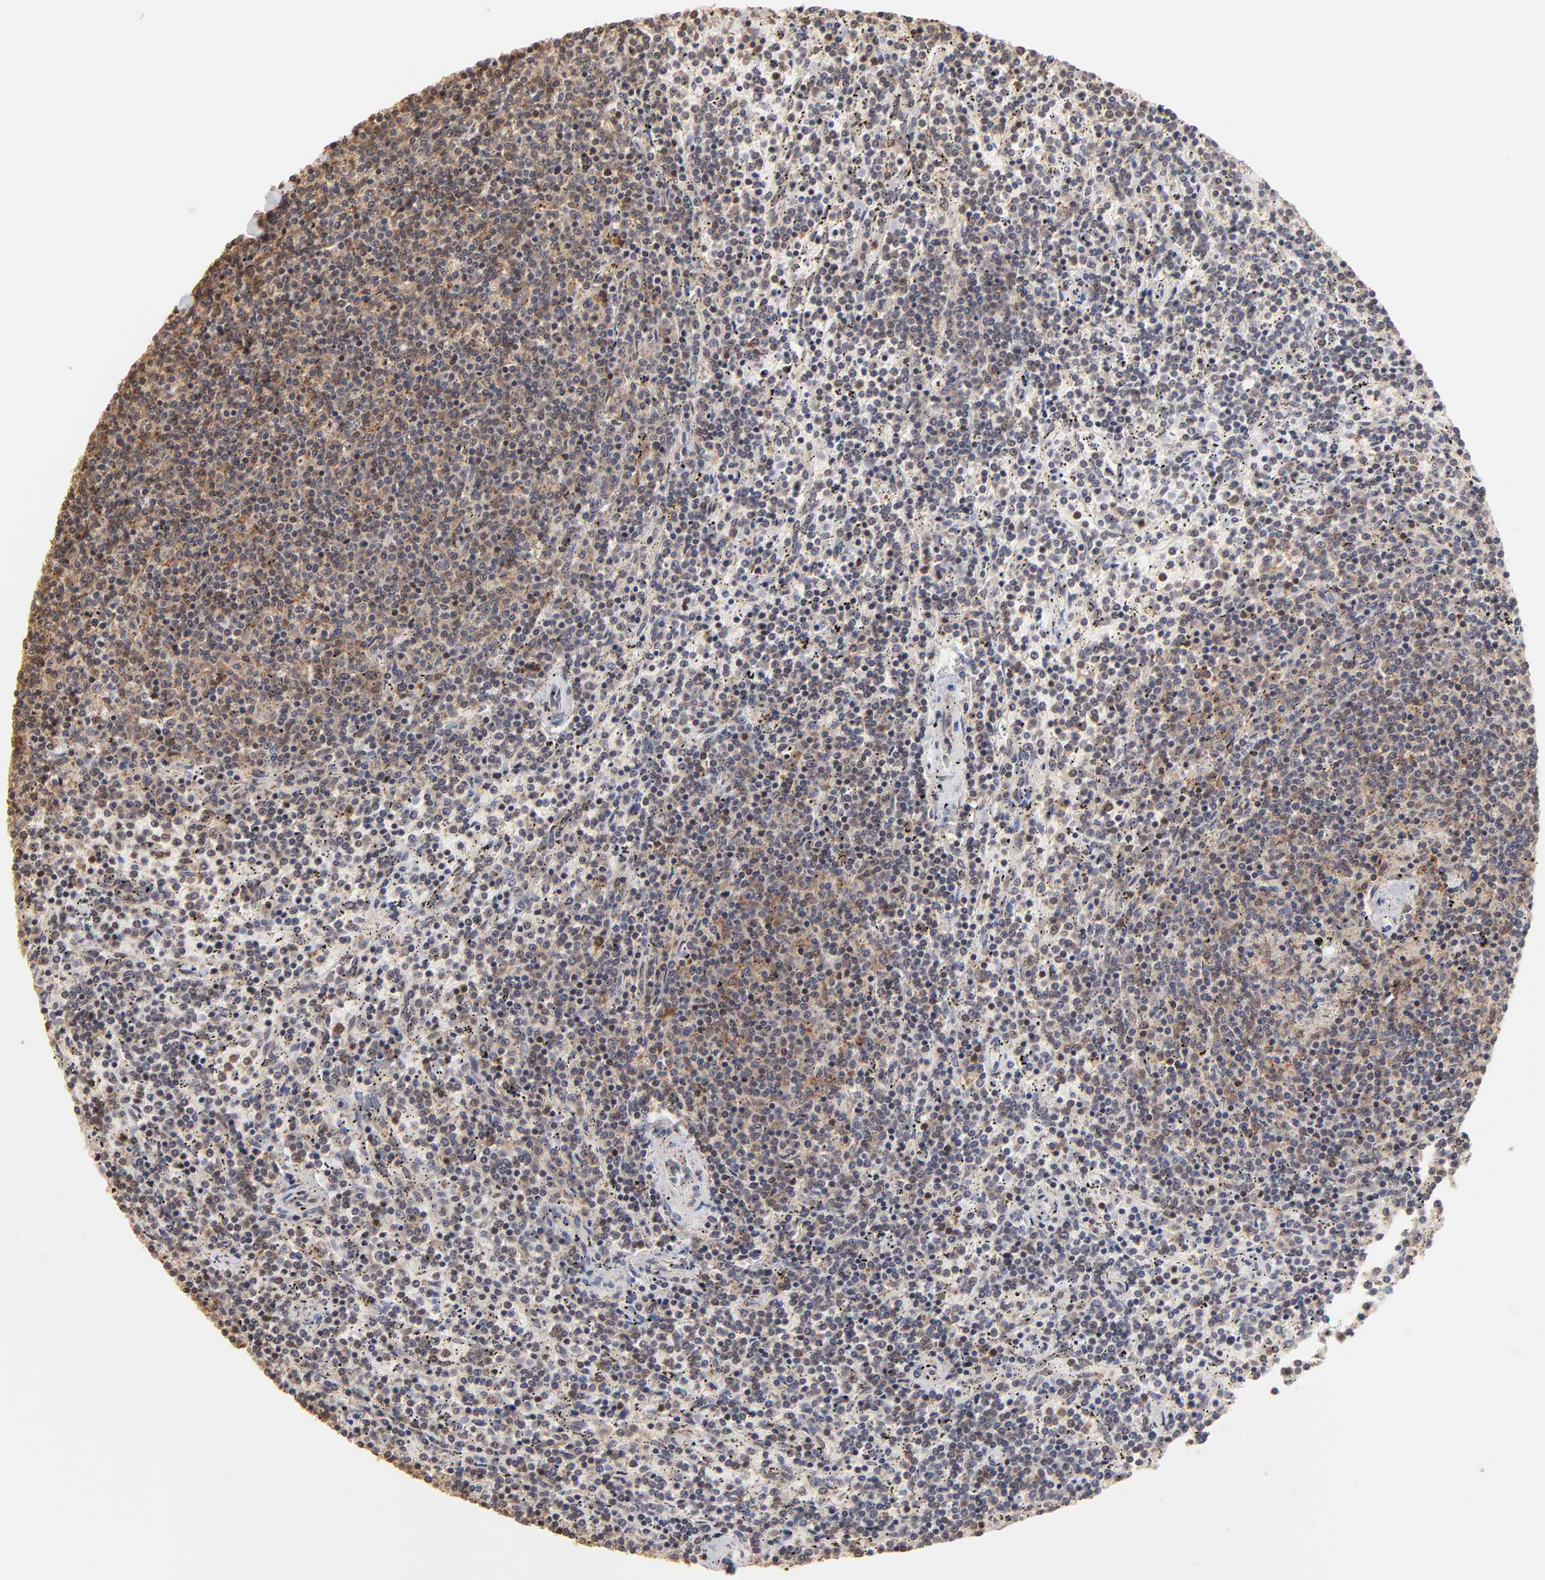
{"staining": {"intensity": "moderate", "quantity": "<25%", "location": "cytoplasmic/membranous"}, "tissue": "lymphoma", "cell_type": "Tumor cells", "image_type": "cancer", "snomed": [{"axis": "morphology", "description": "Malignant lymphoma, non-Hodgkin's type, Low grade"}, {"axis": "topography", "description": "Spleen"}], "caption": "Protein staining shows moderate cytoplasmic/membranous staining in approximately <25% of tumor cells in lymphoma.", "gene": "BRPF1", "patient": {"sex": "female", "age": 50}}